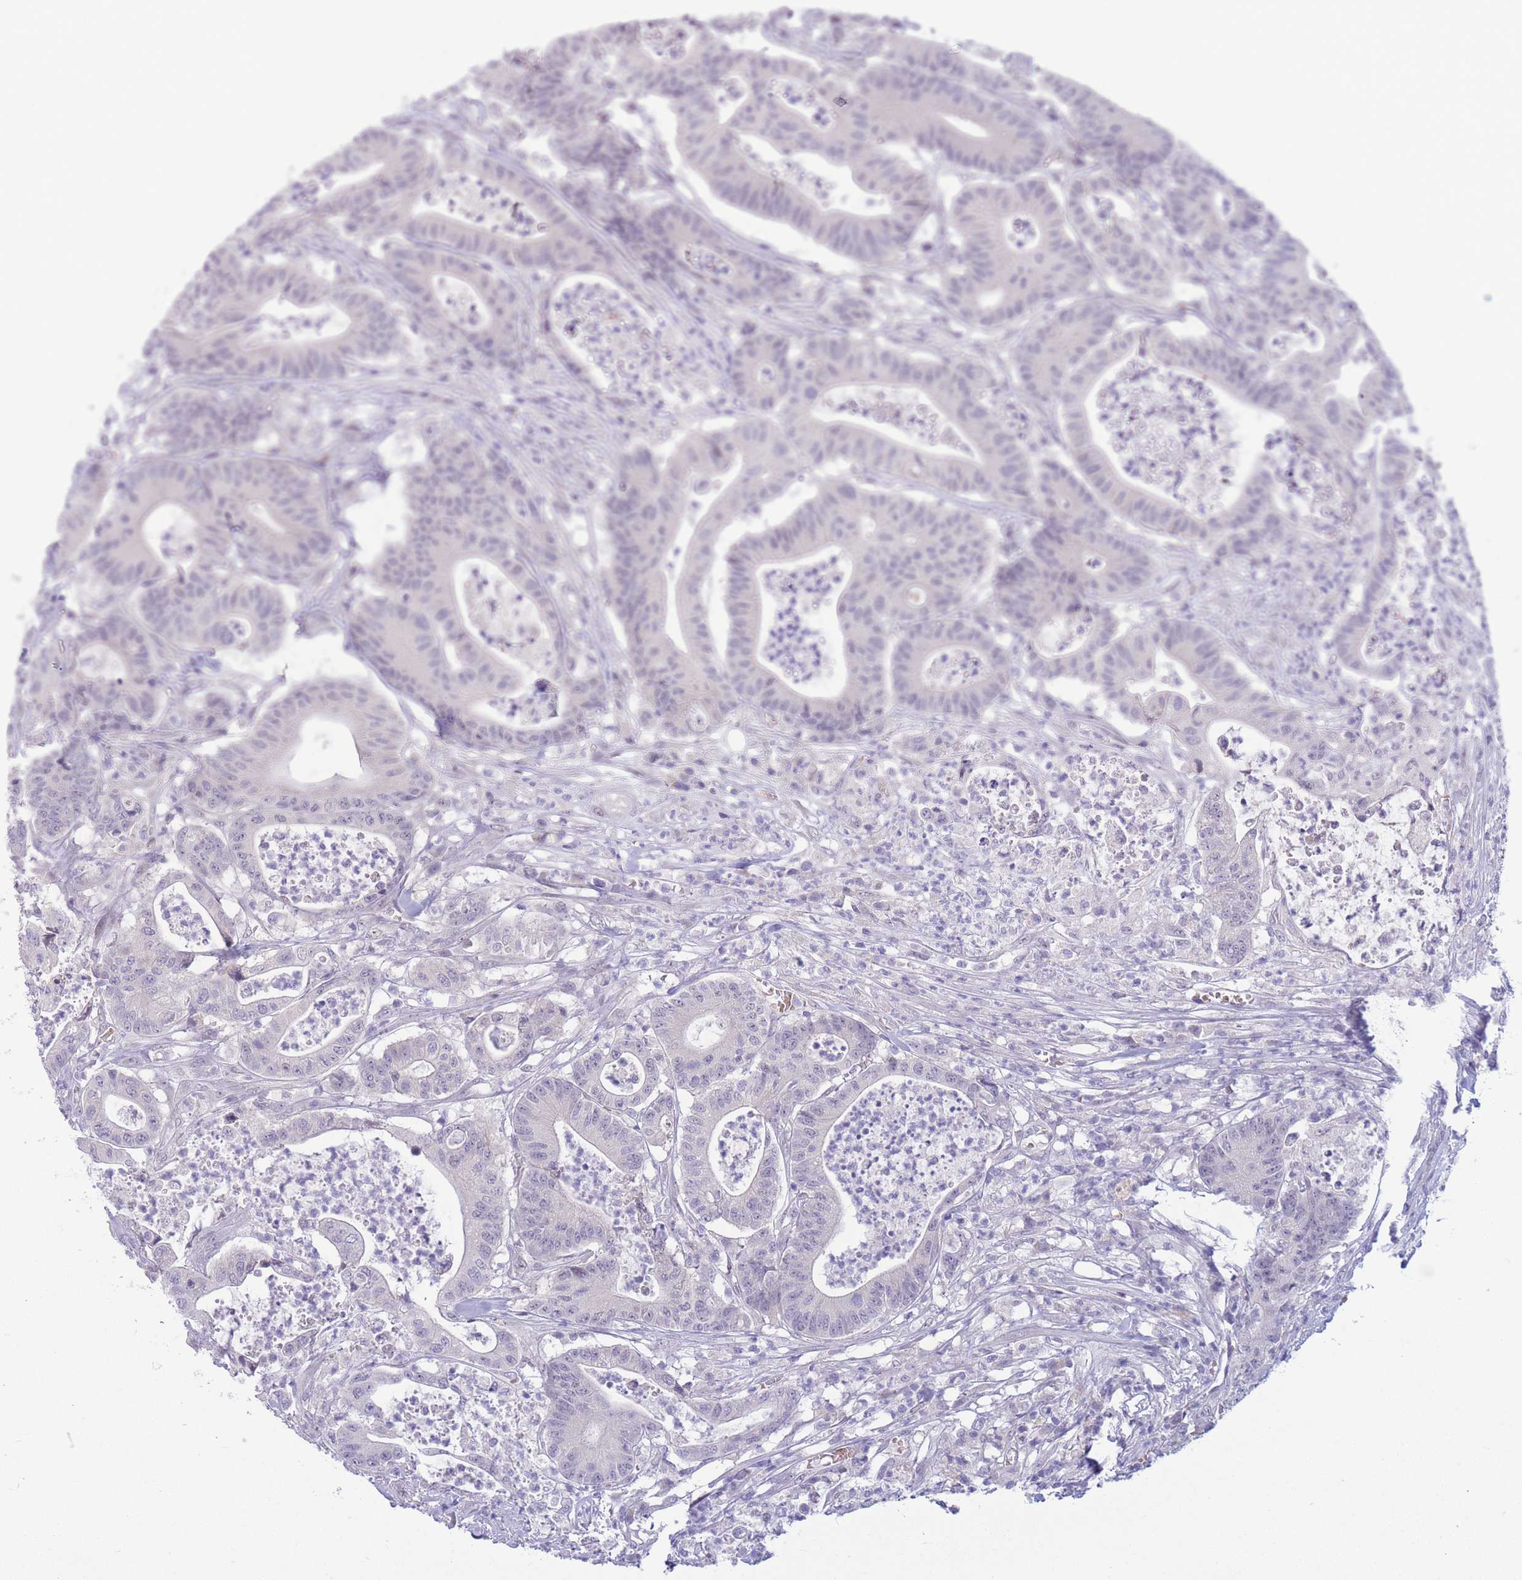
{"staining": {"intensity": "negative", "quantity": "none", "location": "none"}, "tissue": "colorectal cancer", "cell_type": "Tumor cells", "image_type": "cancer", "snomed": [{"axis": "morphology", "description": "Adenocarcinoma, NOS"}, {"axis": "topography", "description": "Colon"}], "caption": "Micrograph shows no significant protein positivity in tumor cells of colorectal cancer (adenocarcinoma).", "gene": "FBXO46", "patient": {"sex": "female", "age": 84}}